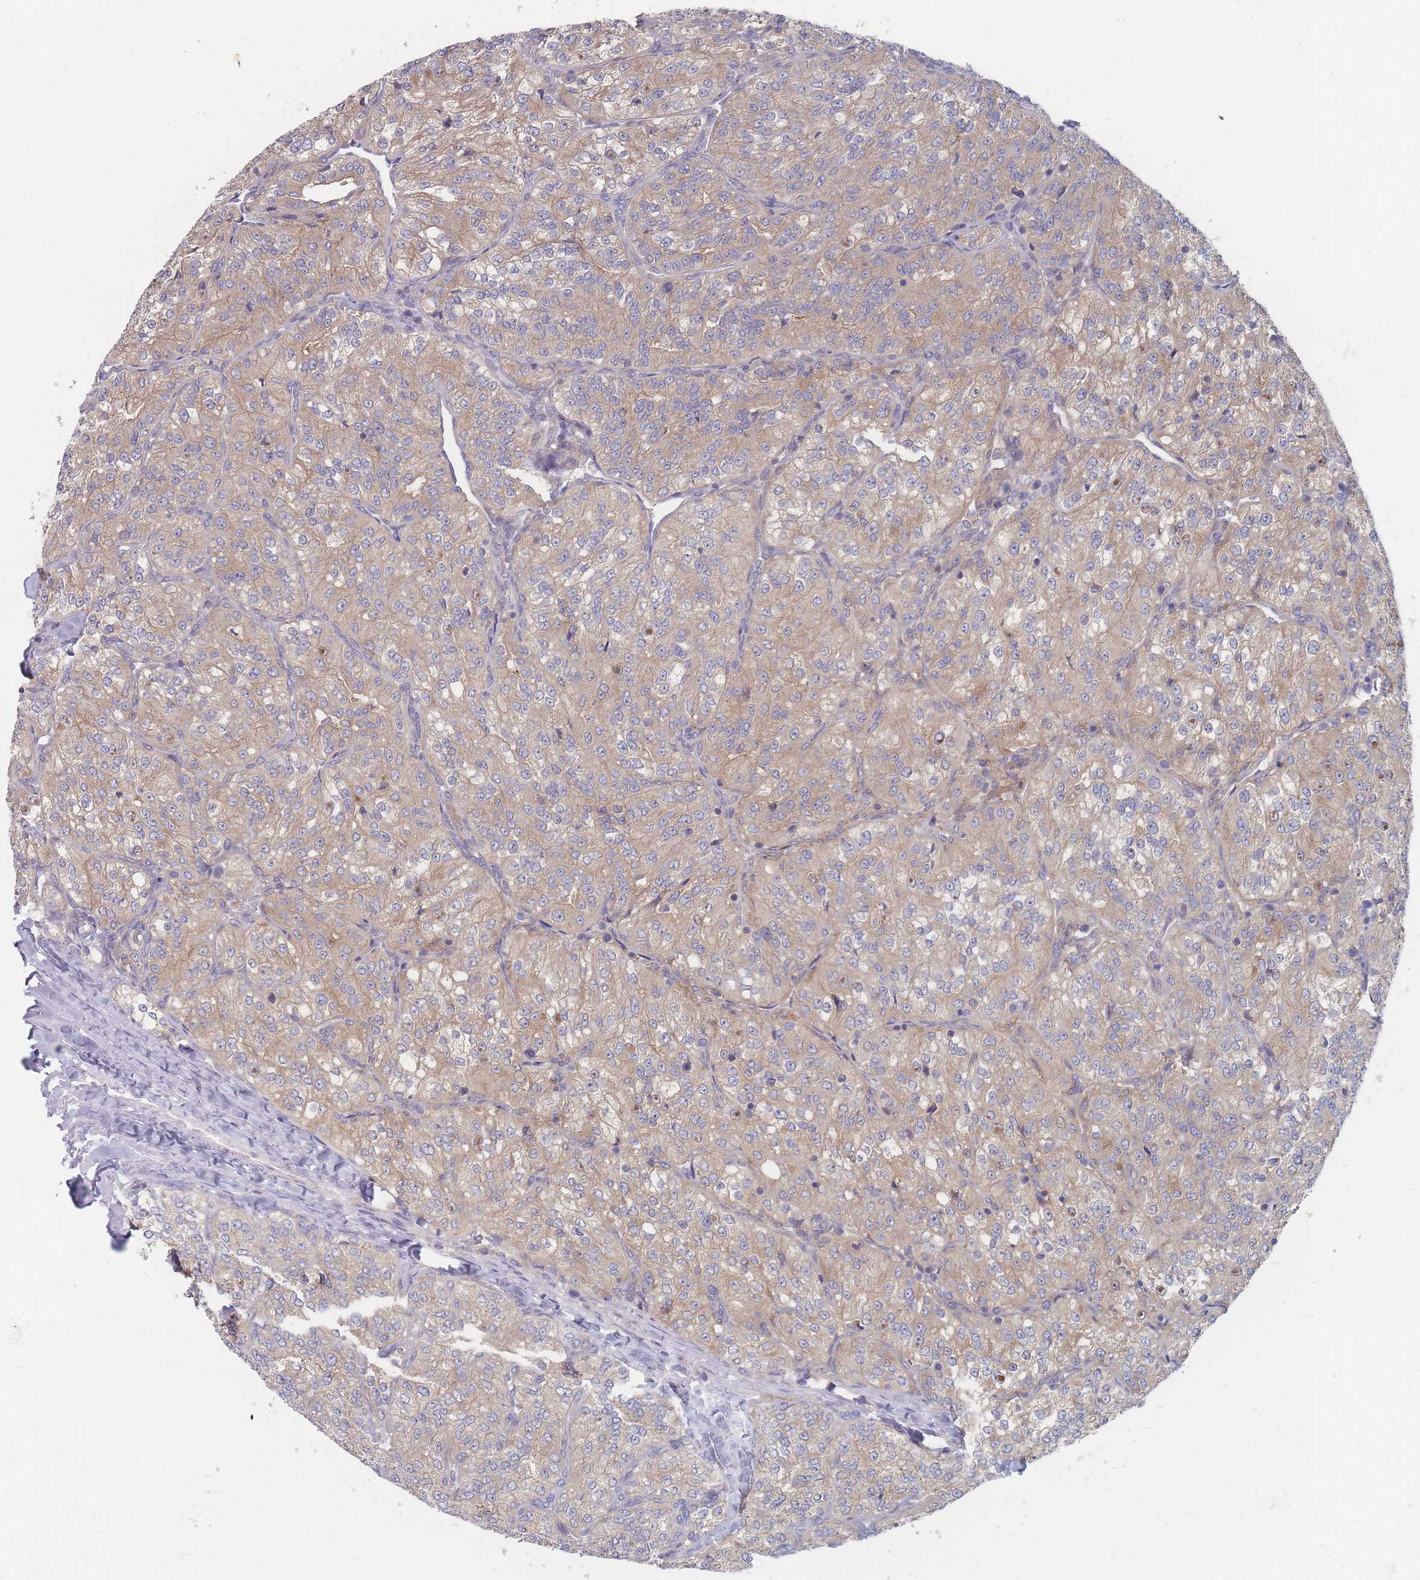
{"staining": {"intensity": "moderate", "quantity": ">75%", "location": "cytoplasmic/membranous"}, "tissue": "renal cancer", "cell_type": "Tumor cells", "image_type": "cancer", "snomed": [{"axis": "morphology", "description": "Adenocarcinoma, NOS"}, {"axis": "topography", "description": "Kidney"}], "caption": "The photomicrograph reveals immunohistochemical staining of renal cancer (adenocarcinoma). There is moderate cytoplasmic/membranous positivity is present in approximately >75% of tumor cells. (brown staining indicates protein expression, while blue staining denotes nuclei).", "gene": "EFCC1", "patient": {"sex": "female", "age": 63}}